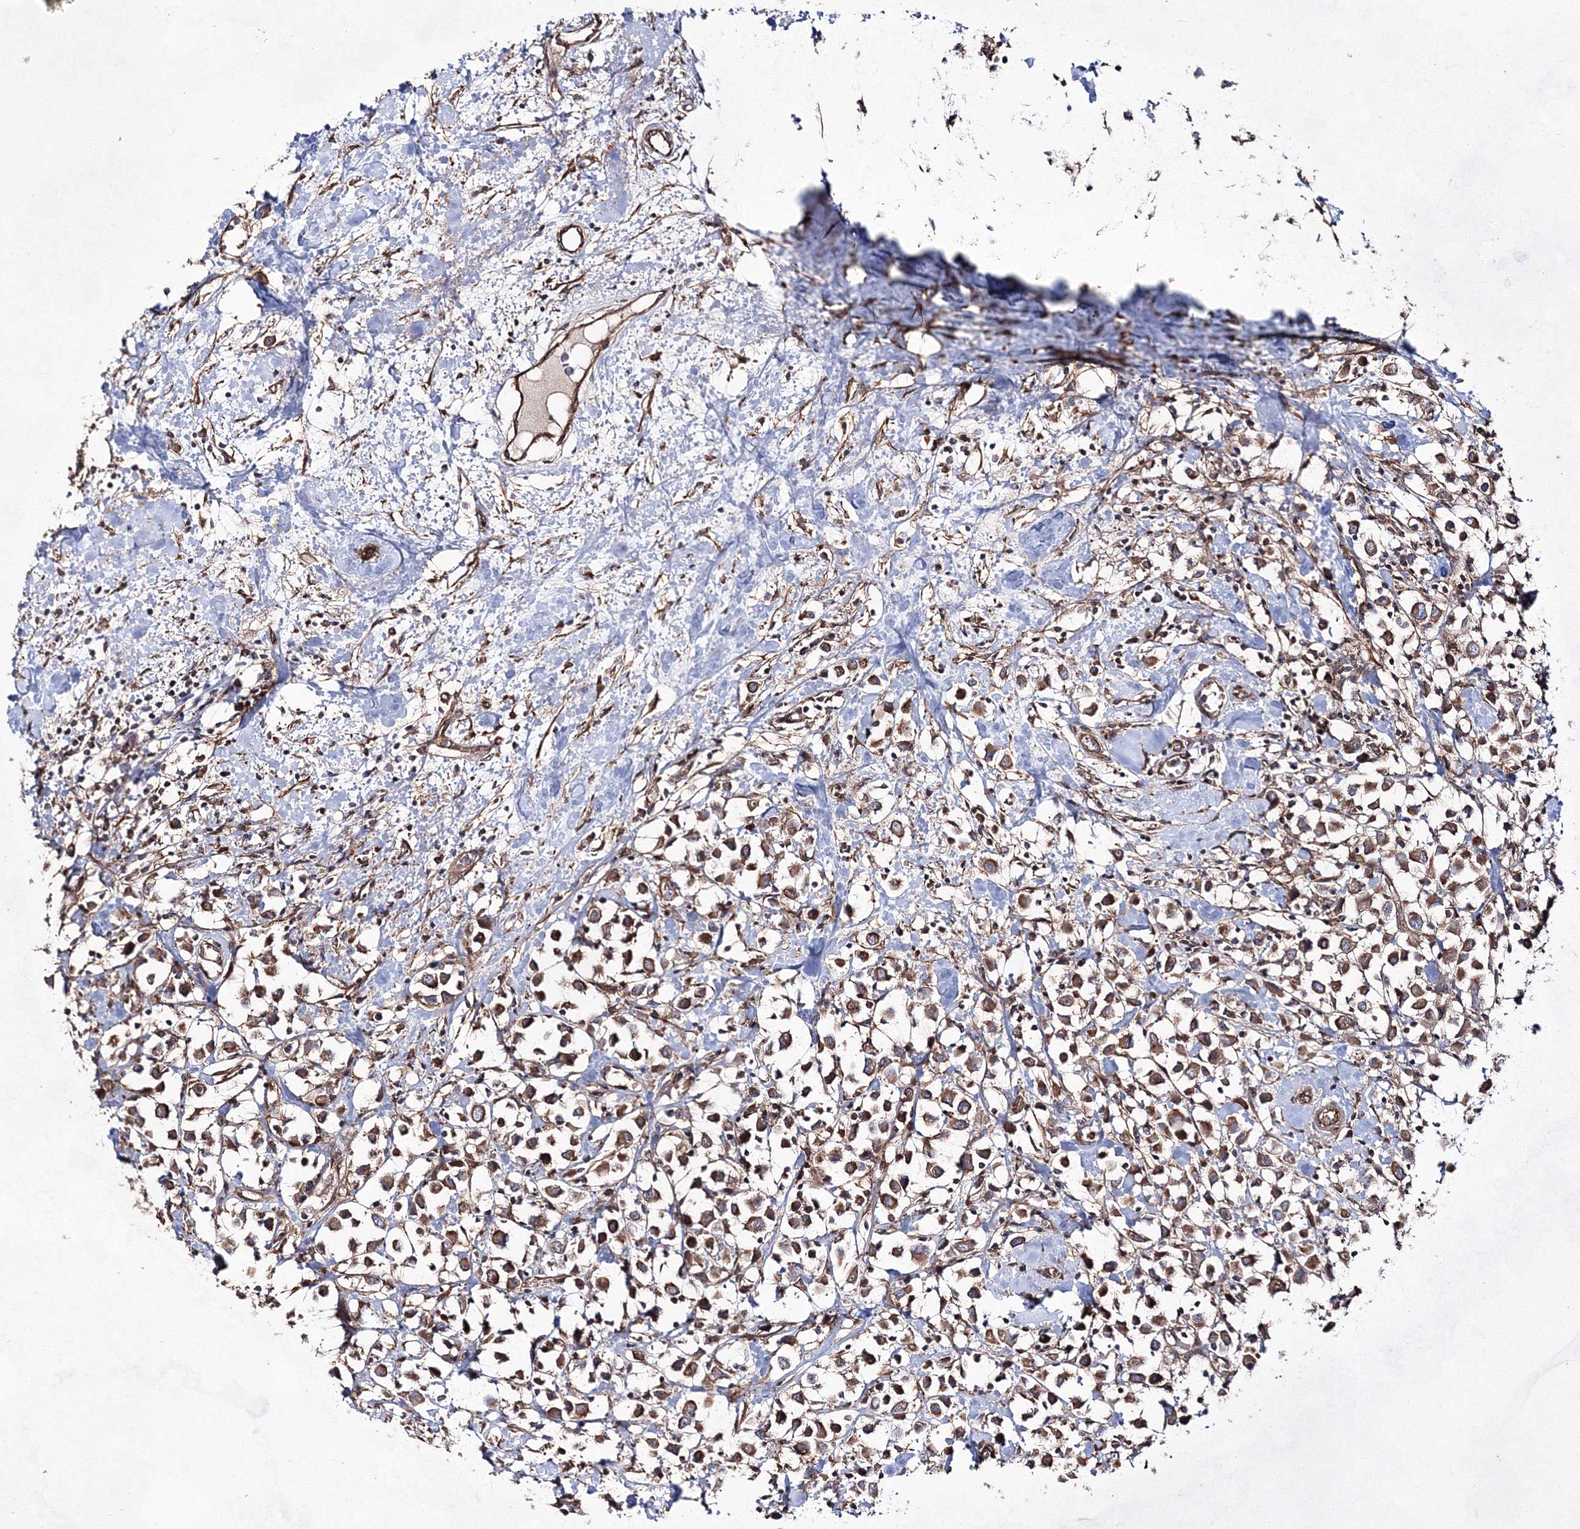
{"staining": {"intensity": "moderate", "quantity": ">75%", "location": "cytoplasmic/membranous"}, "tissue": "breast cancer", "cell_type": "Tumor cells", "image_type": "cancer", "snomed": [{"axis": "morphology", "description": "Duct carcinoma"}, {"axis": "topography", "description": "Breast"}], "caption": "Immunohistochemistry micrograph of infiltrating ductal carcinoma (breast) stained for a protein (brown), which demonstrates medium levels of moderate cytoplasmic/membranous positivity in approximately >75% of tumor cells.", "gene": "EXOC6", "patient": {"sex": "female", "age": 61}}